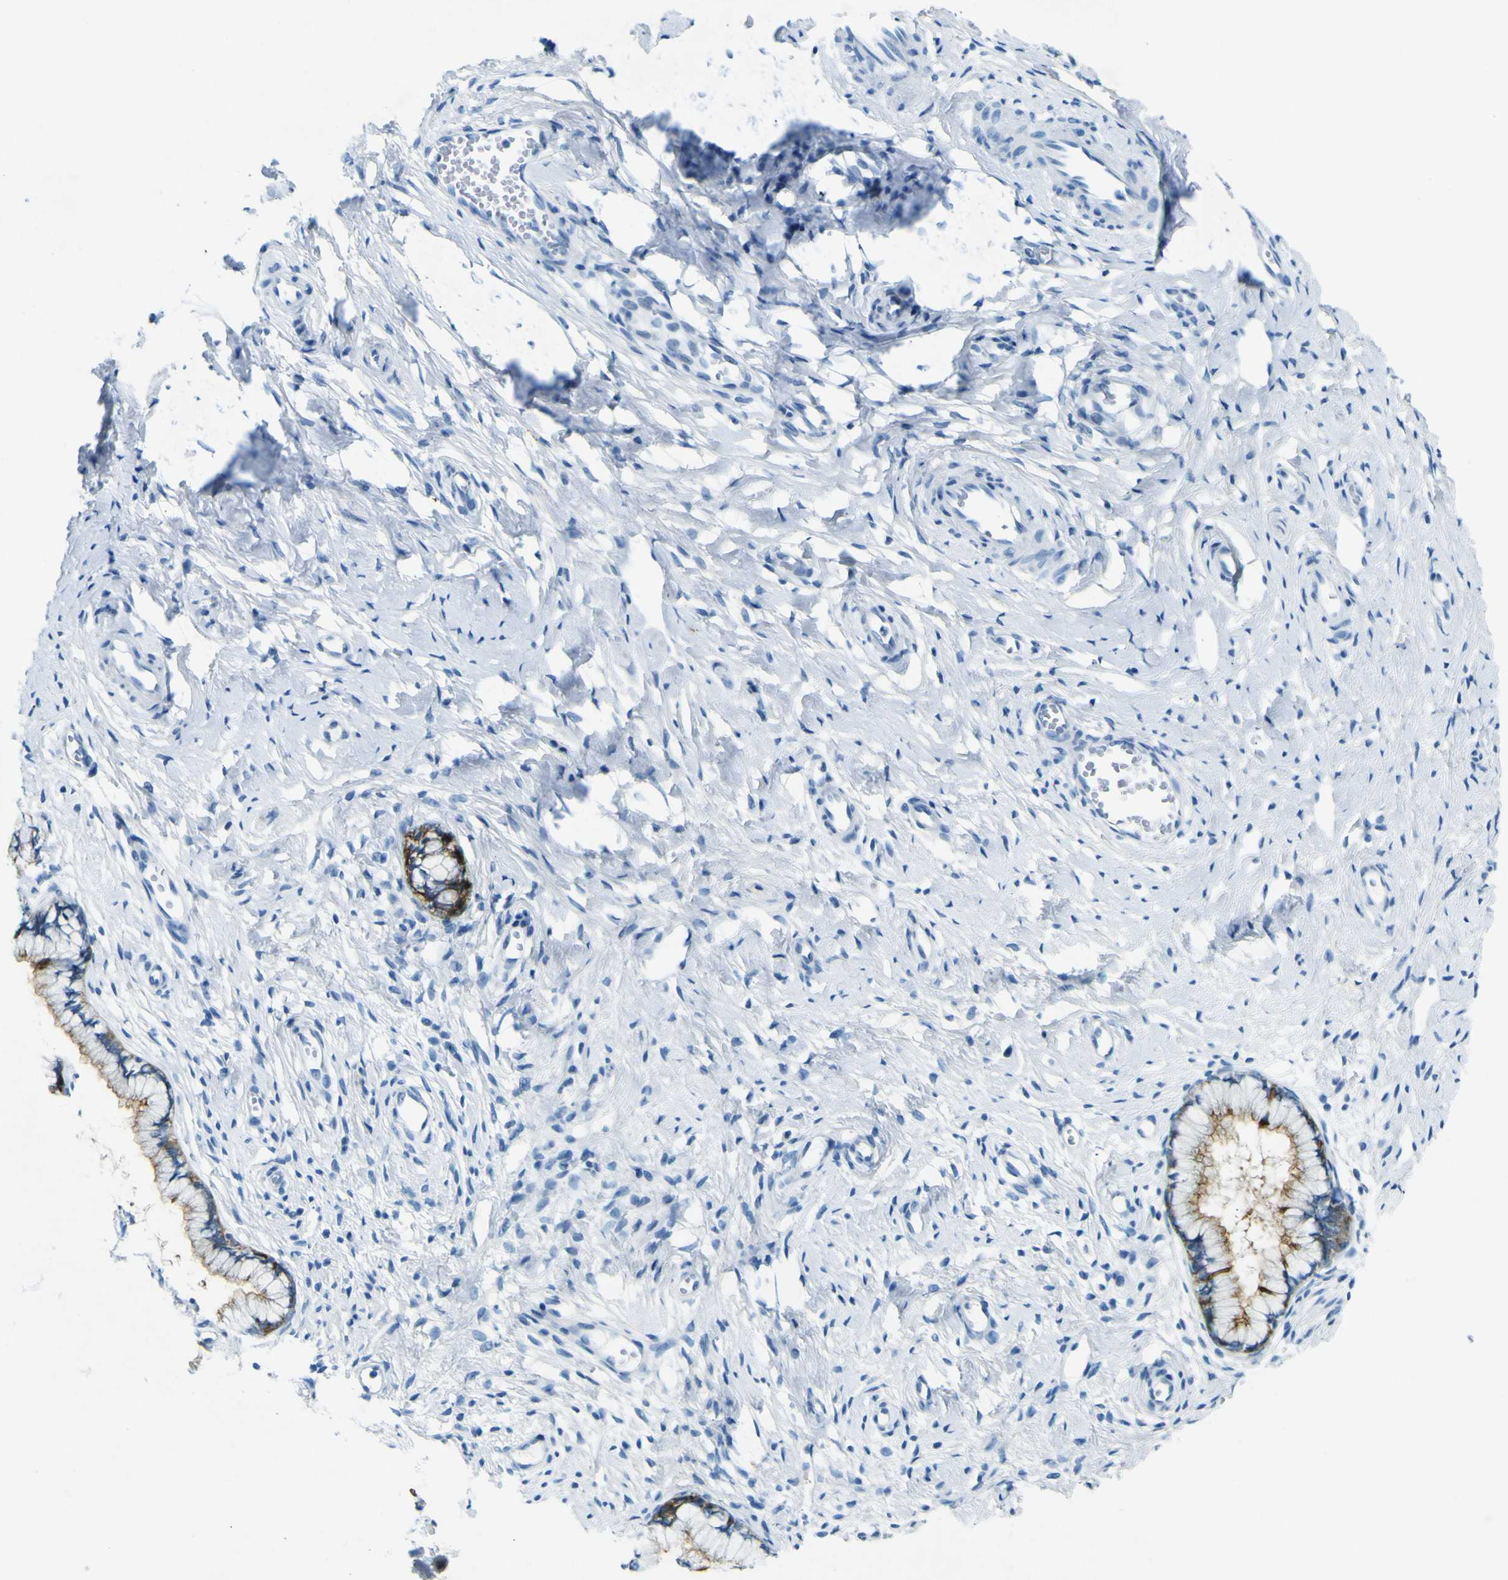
{"staining": {"intensity": "moderate", "quantity": ">75%", "location": "cytoplasmic/membranous"}, "tissue": "cervix", "cell_type": "Glandular cells", "image_type": "normal", "snomed": [{"axis": "morphology", "description": "Normal tissue, NOS"}, {"axis": "topography", "description": "Cervix"}], "caption": "Cervix stained with DAB (3,3'-diaminobenzidine) immunohistochemistry demonstrates medium levels of moderate cytoplasmic/membranous expression in about >75% of glandular cells. (Brightfield microscopy of DAB IHC at high magnification).", "gene": "SORCS1", "patient": {"sex": "female", "age": 65}}